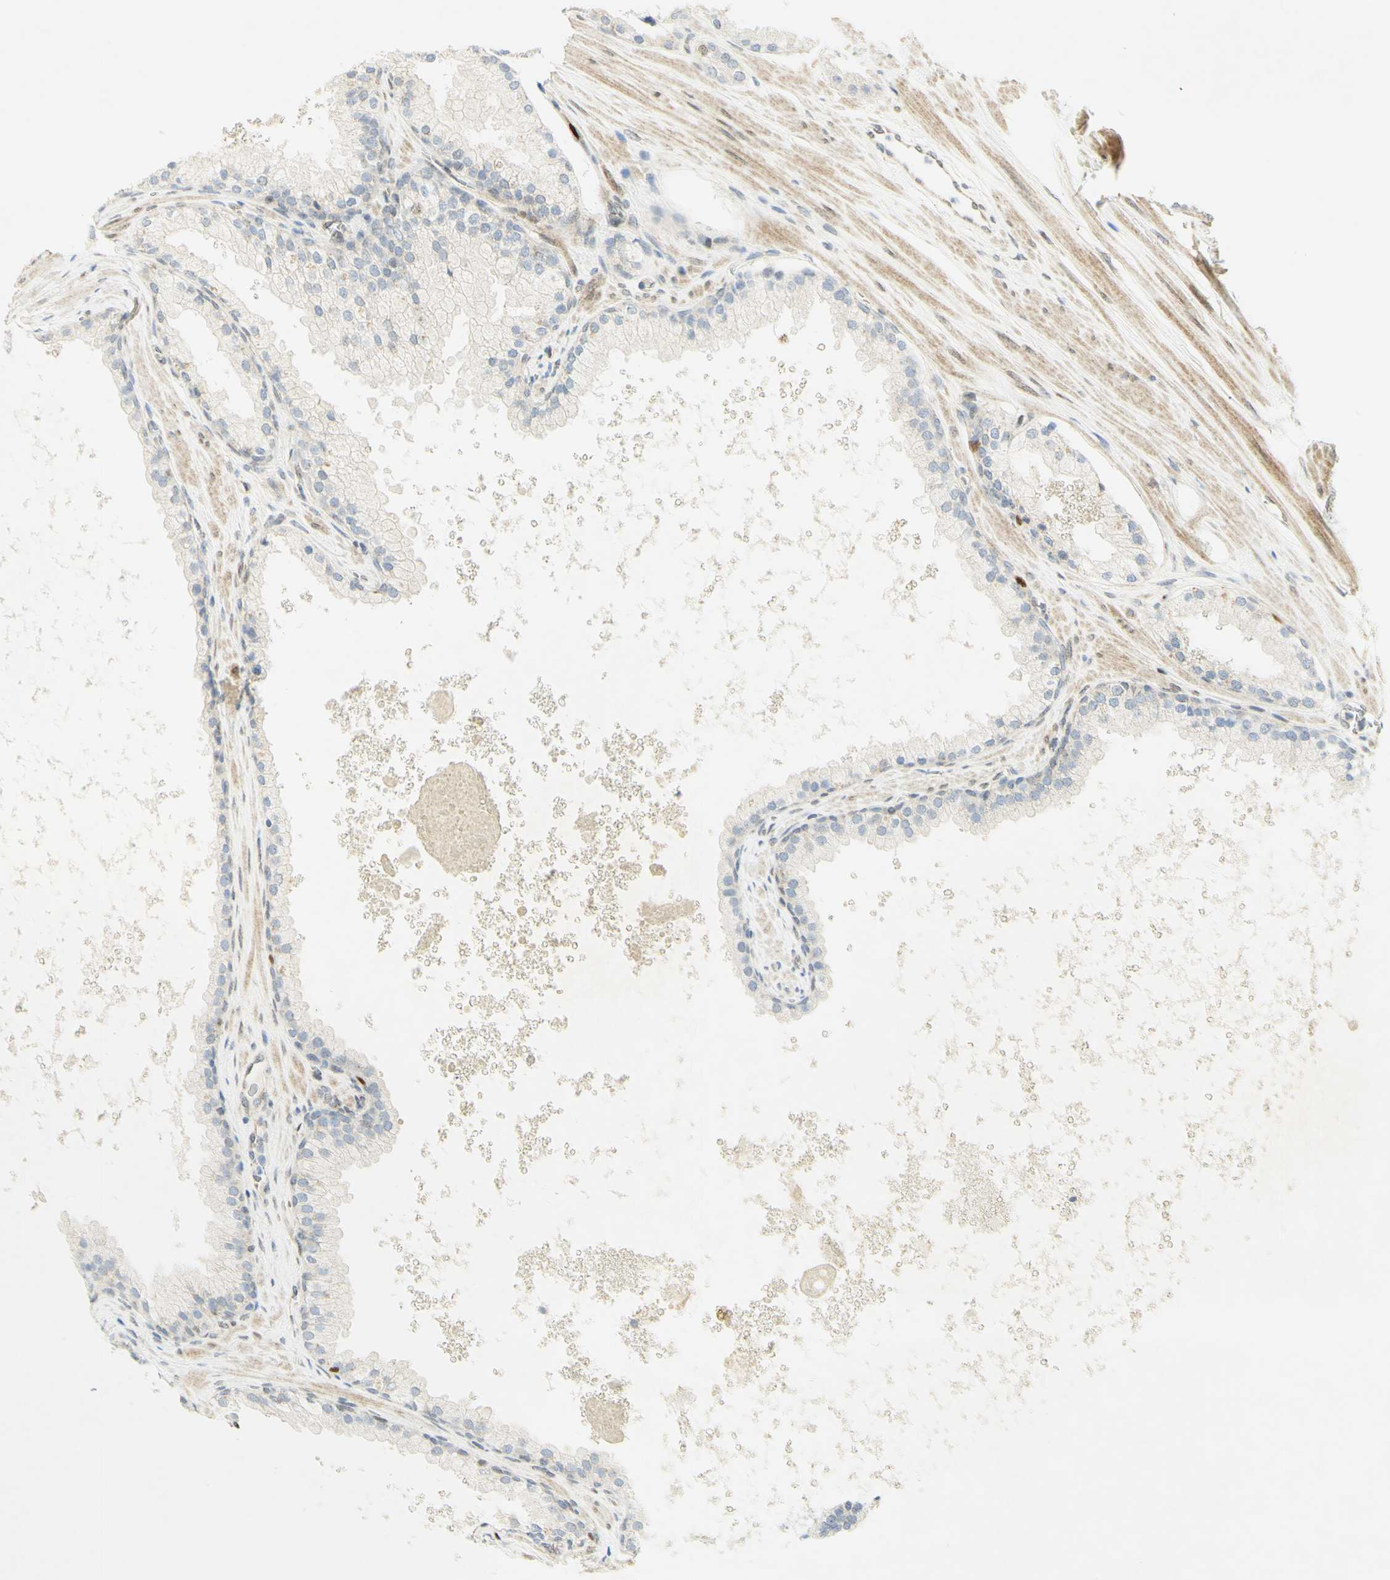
{"staining": {"intensity": "negative", "quantity": "none", "location": "none"}, "tissue": "prostate cancer", "cell_type": "Tumor cells", "image_type": "cancer", "snomed": [{"axis": "morphology", "description": "Adenocarcinoma, High grade"}, {"axis": "topography", "description": "Prostate"}], "caption": "Immunohistochemistry of human prostate high-grade adenocarcinoma exhibits no positivity in tumor cells. Brightfield microscopy of immunohistochemistry (IHC) stained with DAB (3,3'-diaminobenzidine) (brown) and hematoxylin (blue), captured at high magnification.", "gene": "E2F1", "patient": {"sex": "male", "age": 65}}